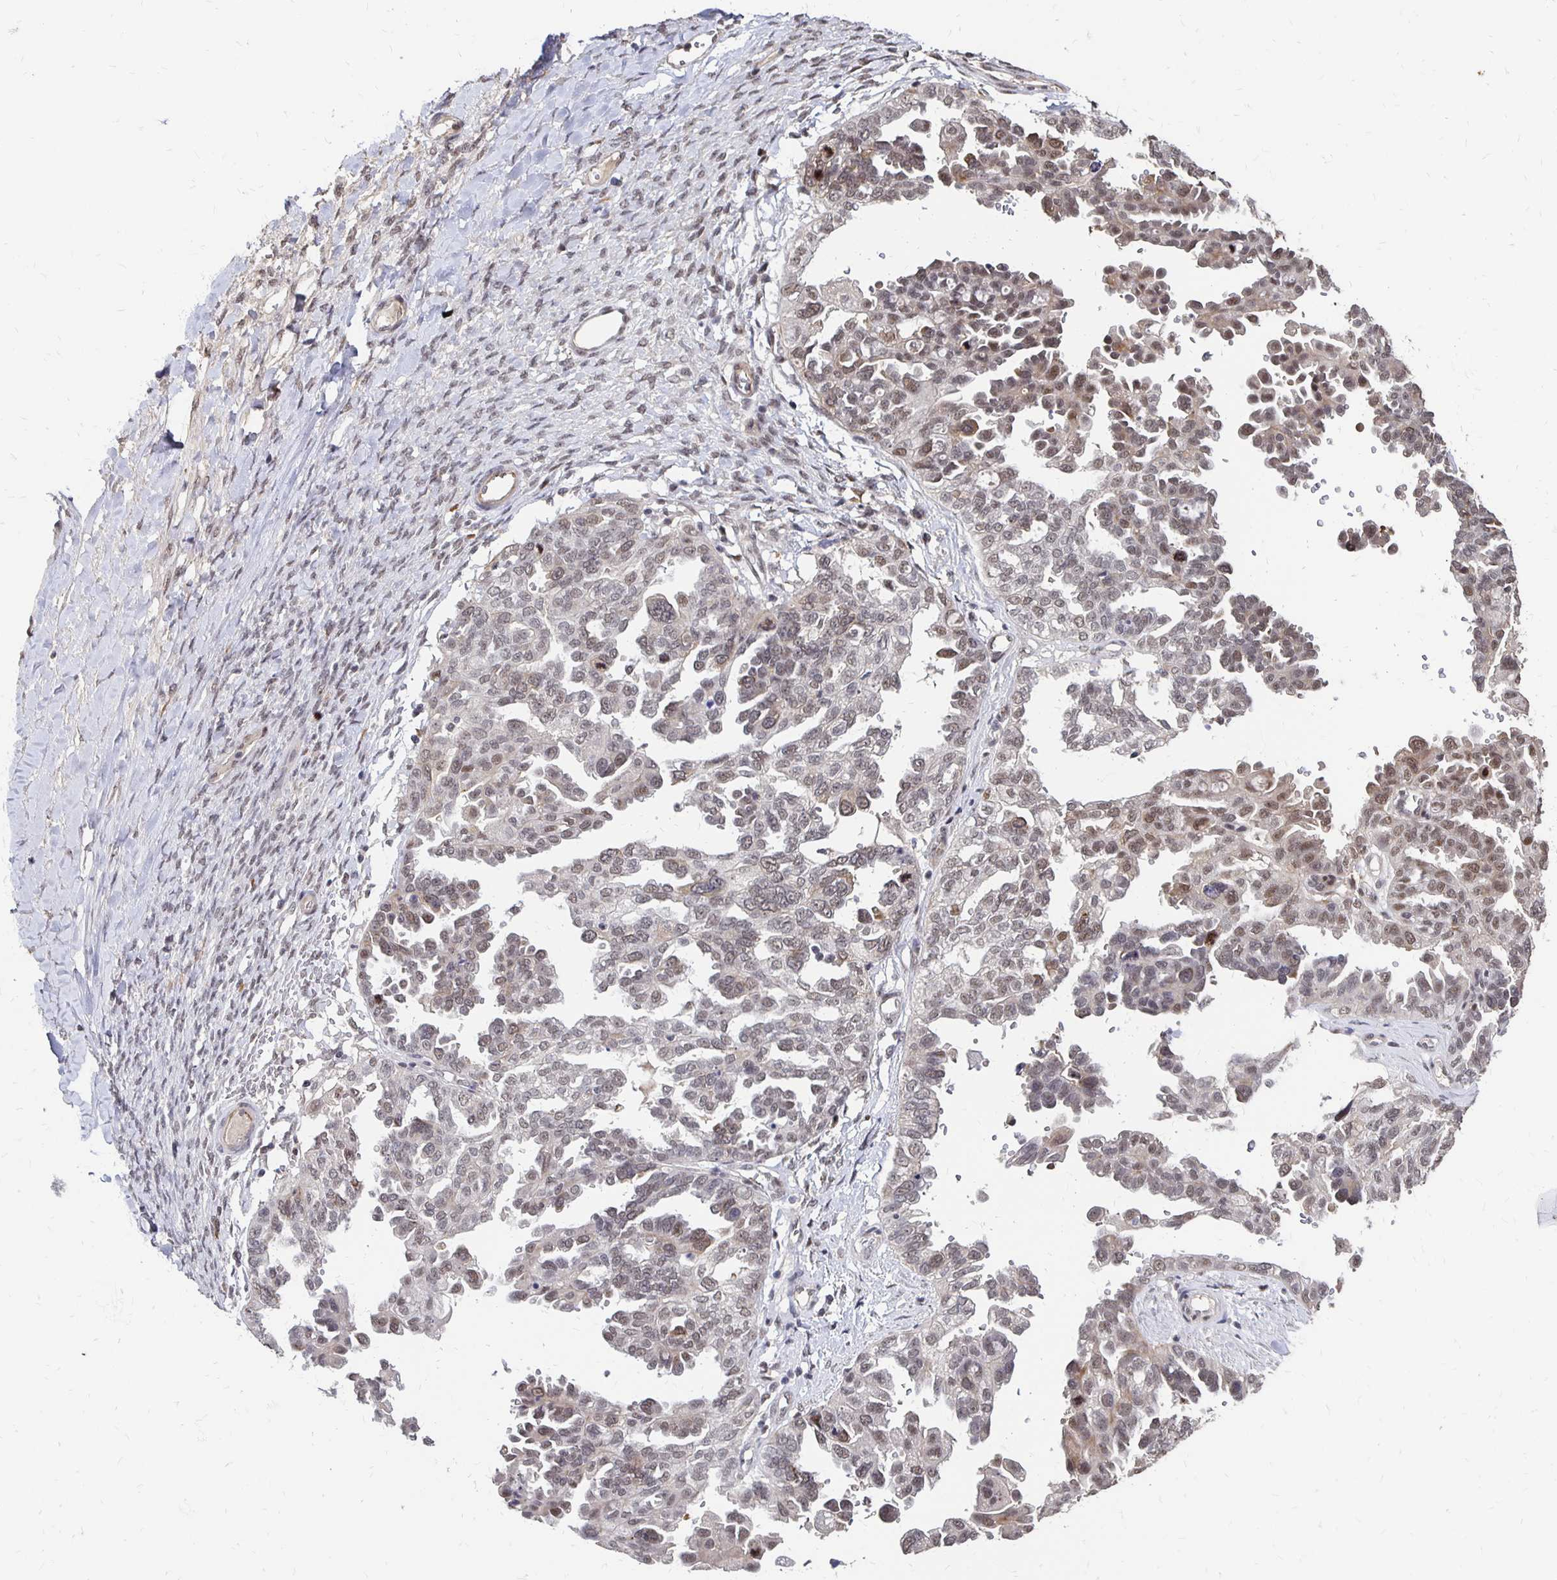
{"staining": {"intensity": "weak", "quantity": ">75%", "location": "nuclear"}, "tissue": "ovarian cancer", "cell_type": "Tumor cells", "image_type": "cancer", "snomed": [{"axis": "morphology", "description": "Cystadenocarcinoma, serous, NOS"}, {"axis": "topography", "description": "Ovary"}], "caption": "There is low levels of weak nuclear expression in tumor cells of ovarian serous cystadenocarcinoma, as demonstrated by immunohistochemical staining (brown color).", "gene": "CLASRP", "patient": {"sex": "female", "age": 53}}